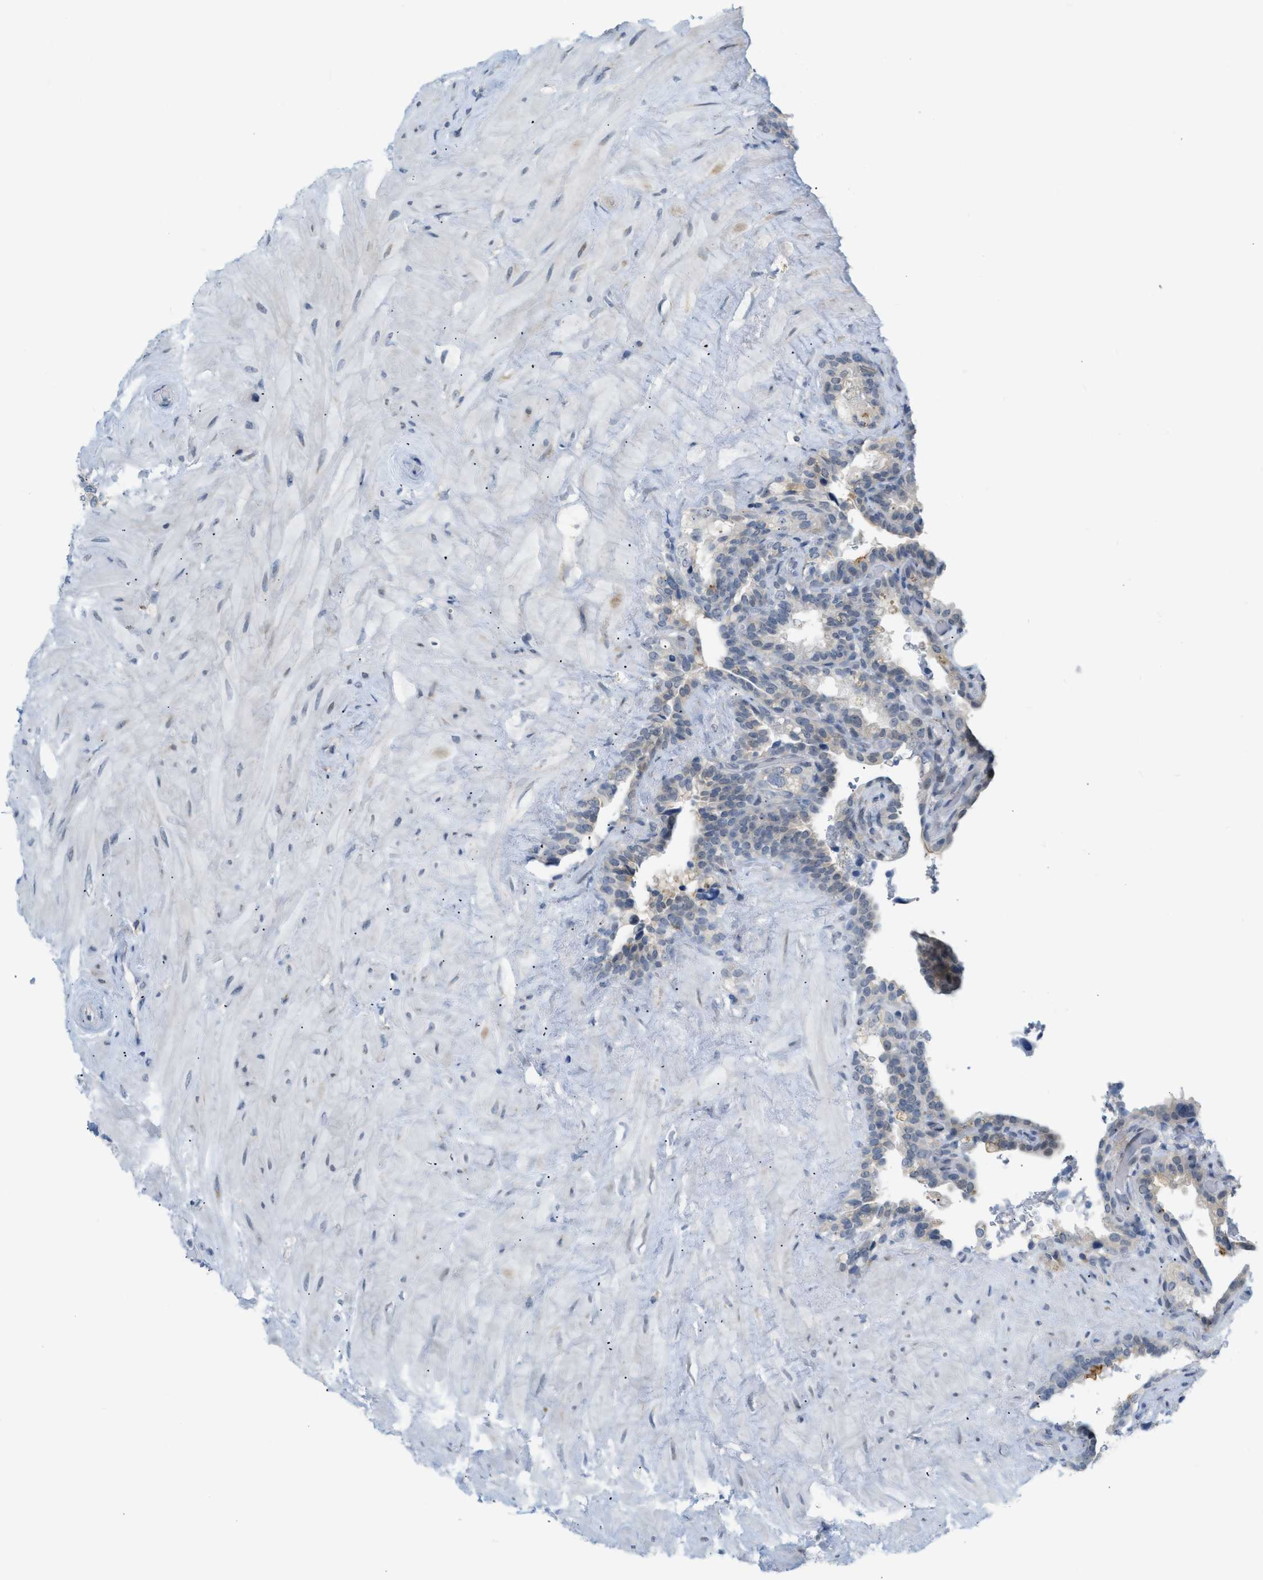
{"staining": {"intensity": "negative", "quantity": "none", "location": "none"}, "tissue": "seminal vesicle", "cell_type": "Glandular cells", "image_type": "normal", "snomed": [{"axis": "morphology", "description": "Normal tissue, NOS"}, {"axis": "topography", "description": "Seminal veicle"}], "caption": "Seminal vesicle stained for a protein using immunohistochemistry (IHC) demonstrates no positivity glandular cells.", "gene": "ZNF408", "patient": {"sex": "male", "age": 68}}